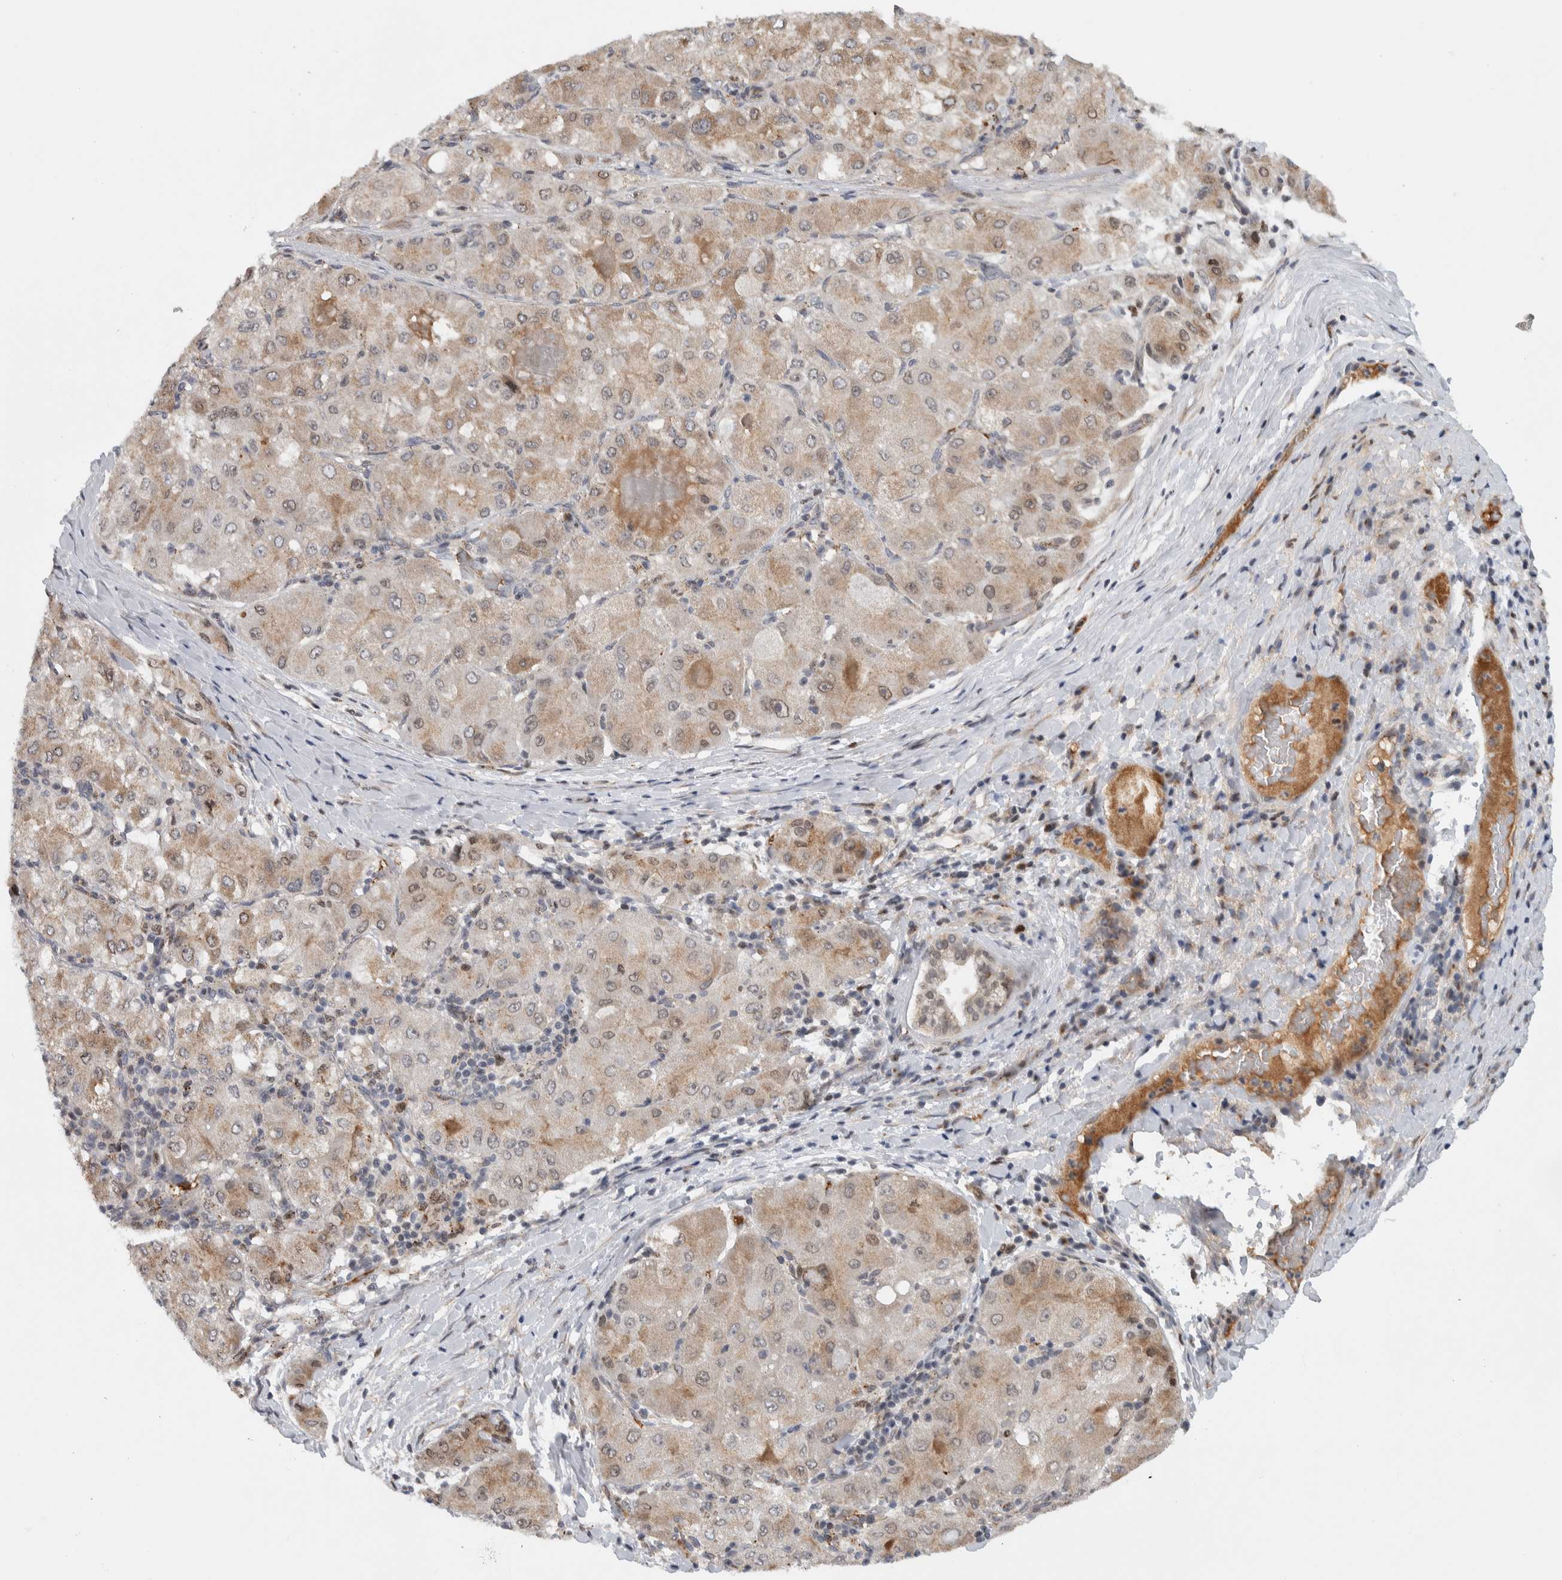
{"staining": {"intensity": "weak", "quantity": ">75%", "location": "cytoplasmic/membranous"}, "tissue": "liver cancer", "cell_type": "Tumor cells", "image_type": "cancer", "snomed": [{"axis": "morphology", "description": "Carcinoma, Hepatocellular, NOS"}, {"axis": "topography", "description": "Liver"}], "caption": "Protein analysis of hepatocellular carcinoma (liver) tissue demonstrates weak cytoplasmic/membranous positivity in about >75% of tumor cells.", "gene": "MSL1", "patient": {"sex": "male", "age": 80}}